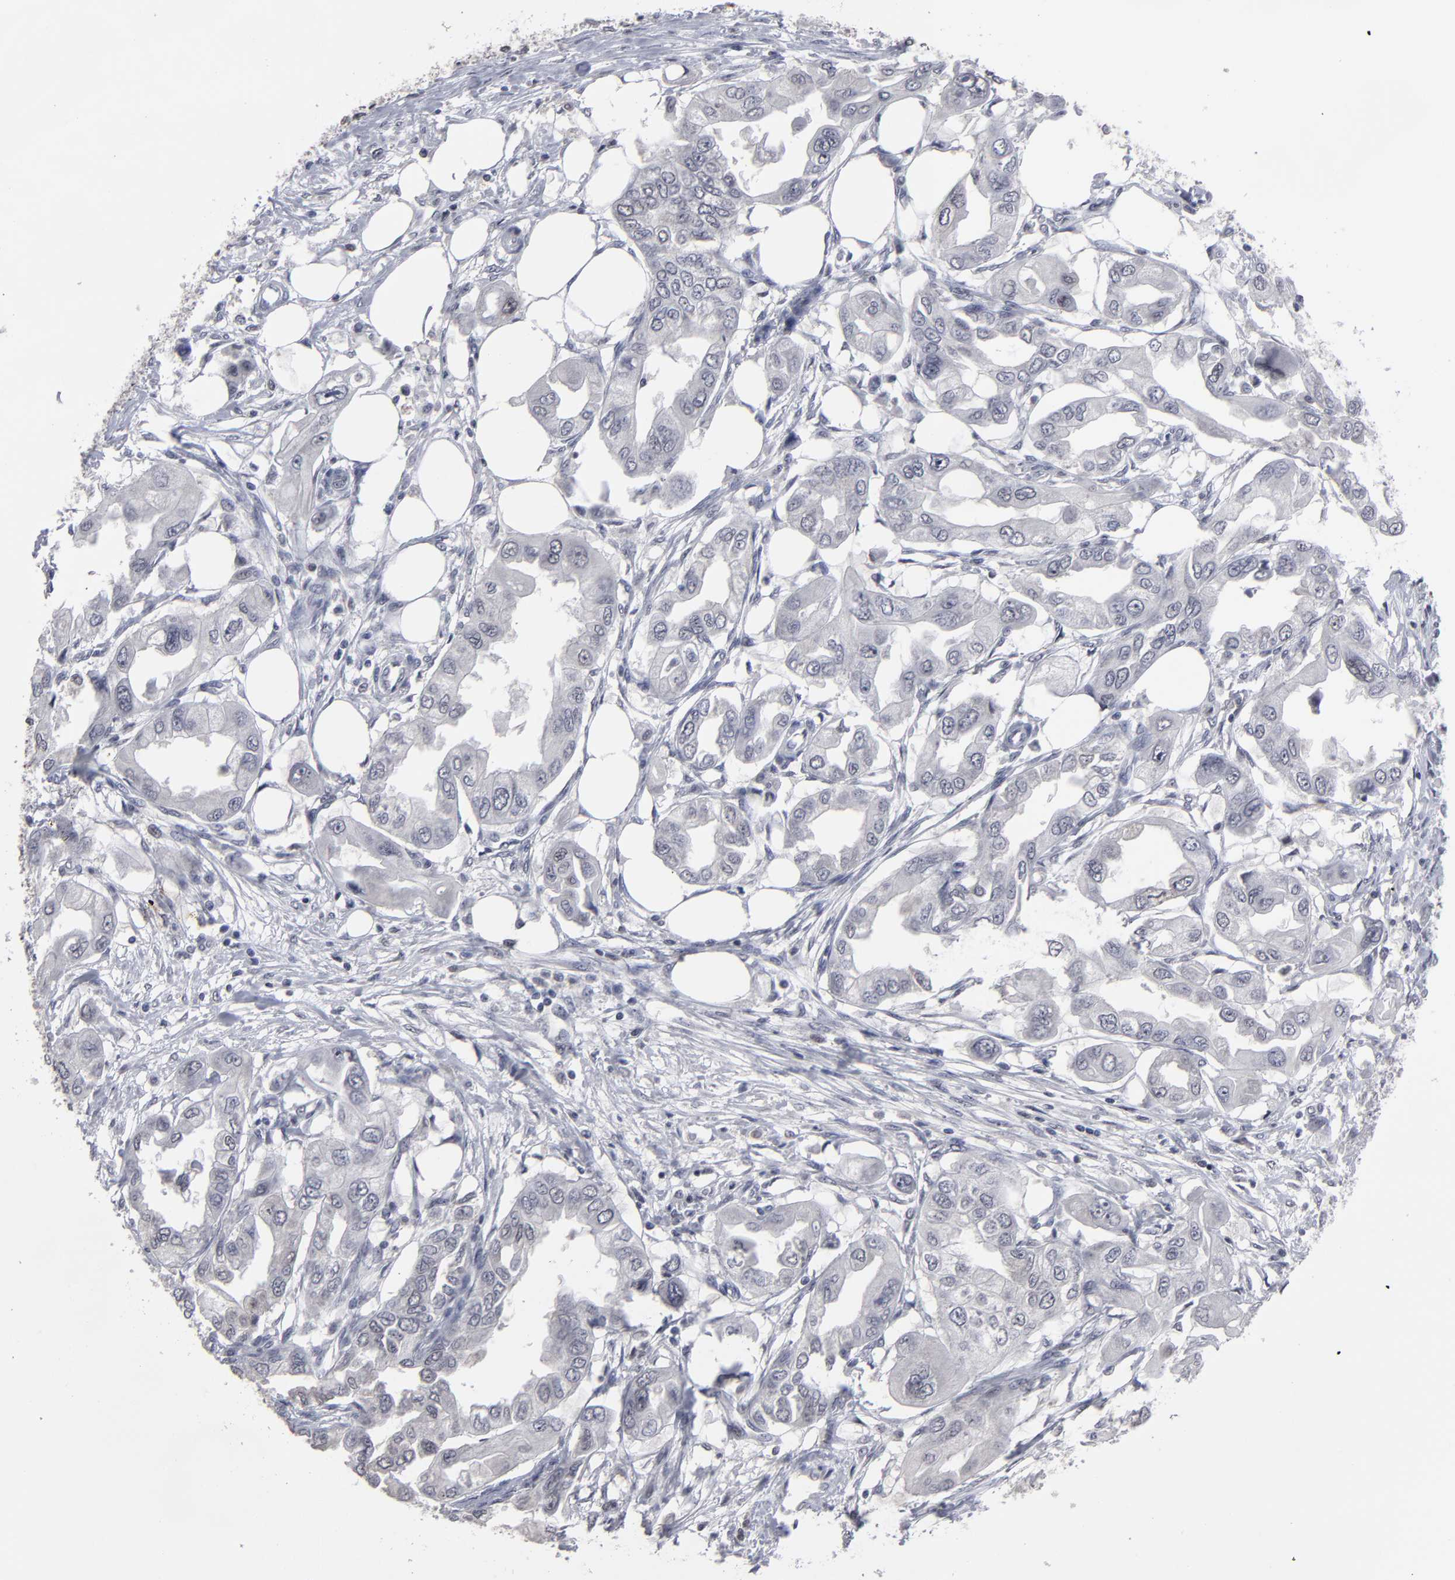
{"staining": {"intensity": "negative", "quantity": "none", "location": "none"}, "tissue": "endometrial cancer", "cell_type": "Tumor cells", "image_type": "cancer", "snomed": [{"axis": "morphology", "description": "Adenocarcinoma, NOS"}, {"axis": "topography", "description": "Endometrium"}], "caption": "High magnification brightfield microscopy of endometrial cancer stained with DAB (3,3'-diaminobenzidine) (brown) and counterstained with hematoxylin (blue): tumor cells show no significant staining.", "gene": "SSRP1", "patient": {"sex": "female", "age": 67}}